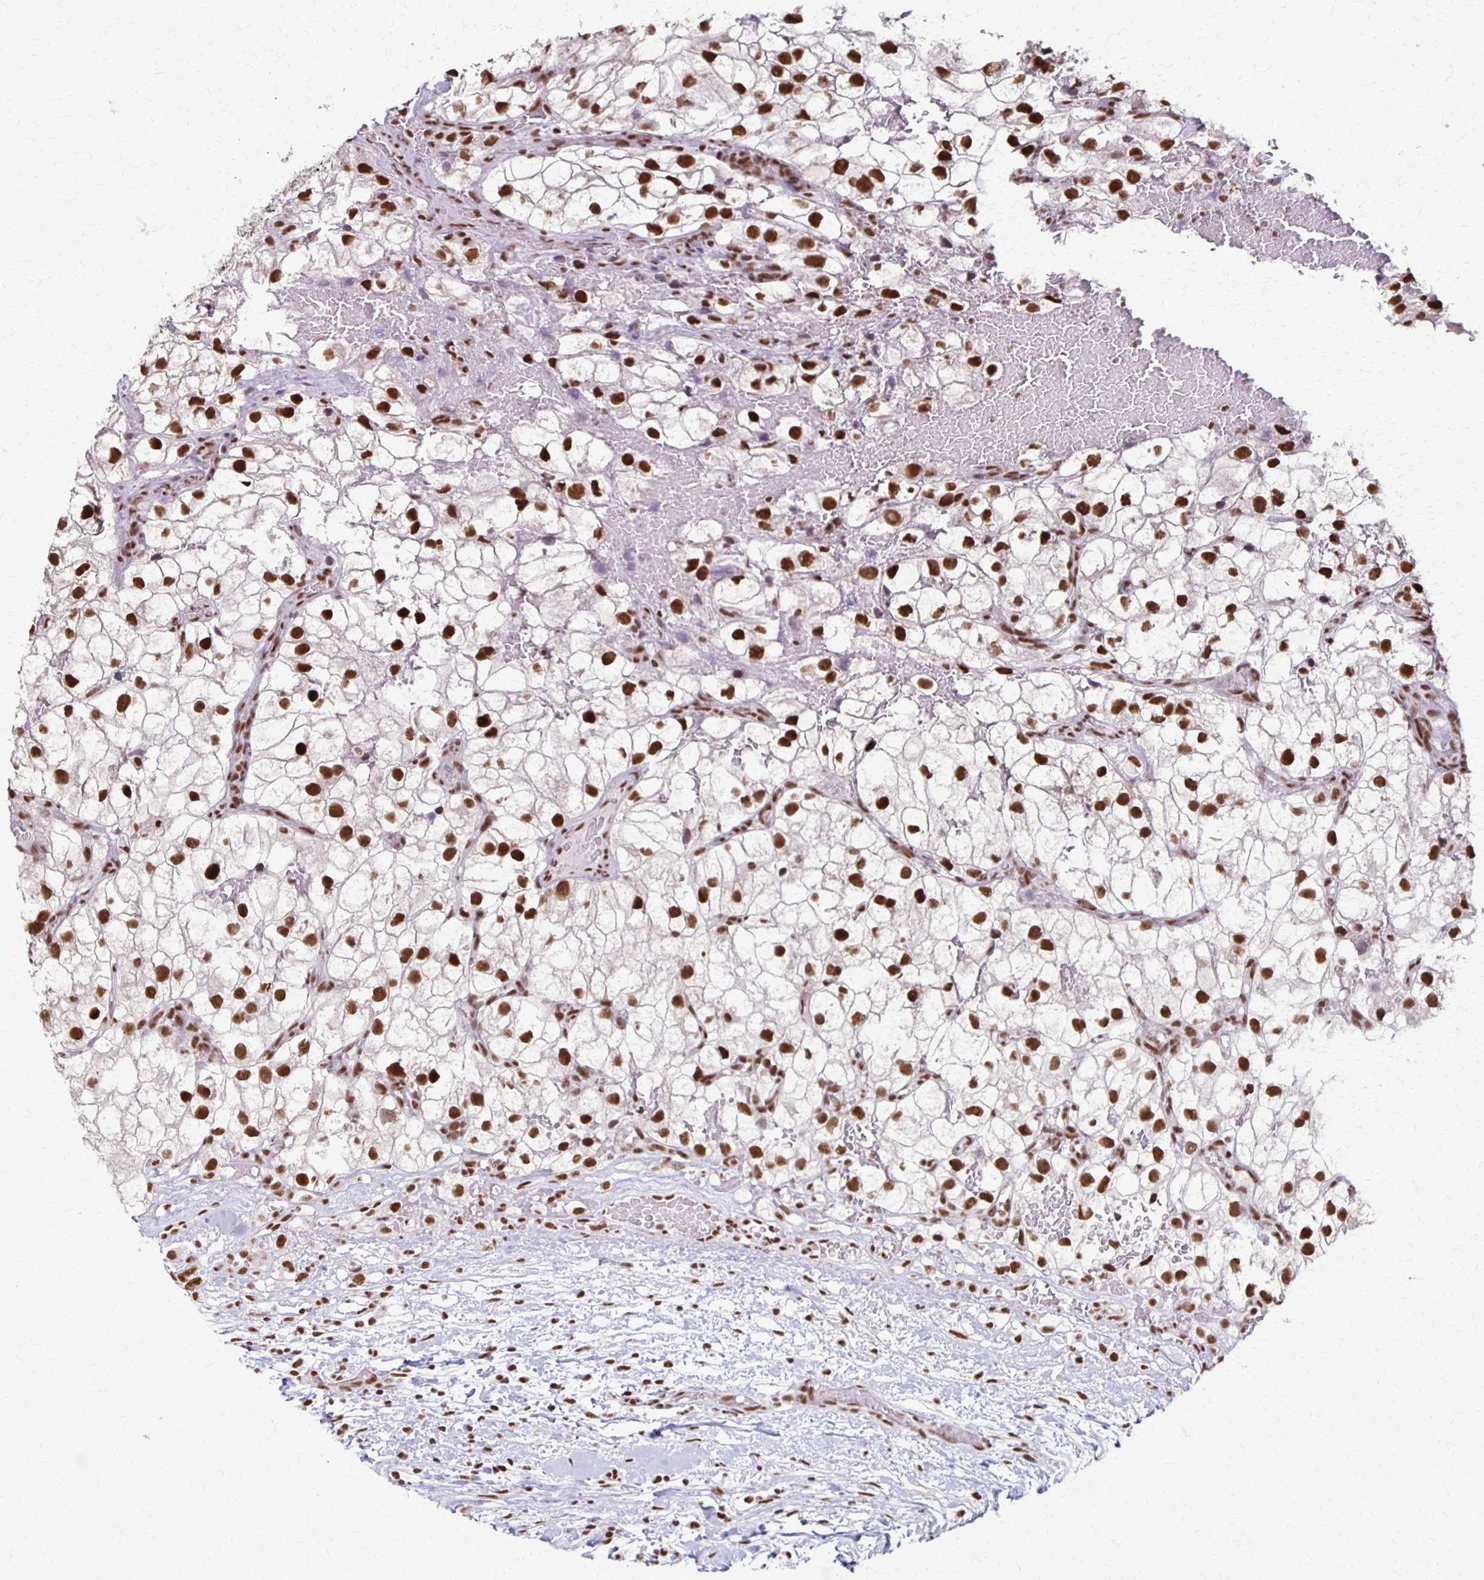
{"staining": {"intensity": "strong", "quantity": ">75%", "location": "nuclear"}, "tissue": "renal cancer", "cell_type": "Tumor cells", "image_type": "cancer", "snomed": [{"axis": "morphology", "description": "Adenocarcinoma, NOS"}, {"axis": "topography", "description": "Kidney"}], "caption": "Immunohistochemical staining of human renal cancer (adenocarcinoma) demonstrates strong nuclear protein staining in about >75% of tumor cells. The staining is performed using DAB (3,3'-diaminobenzidine) brown chromogen to label protein expression. The nuclei are counter-stained blue using hematoxylin.", "gene": "XRCC6", "patient": {"sex": "male", "age": 59}}